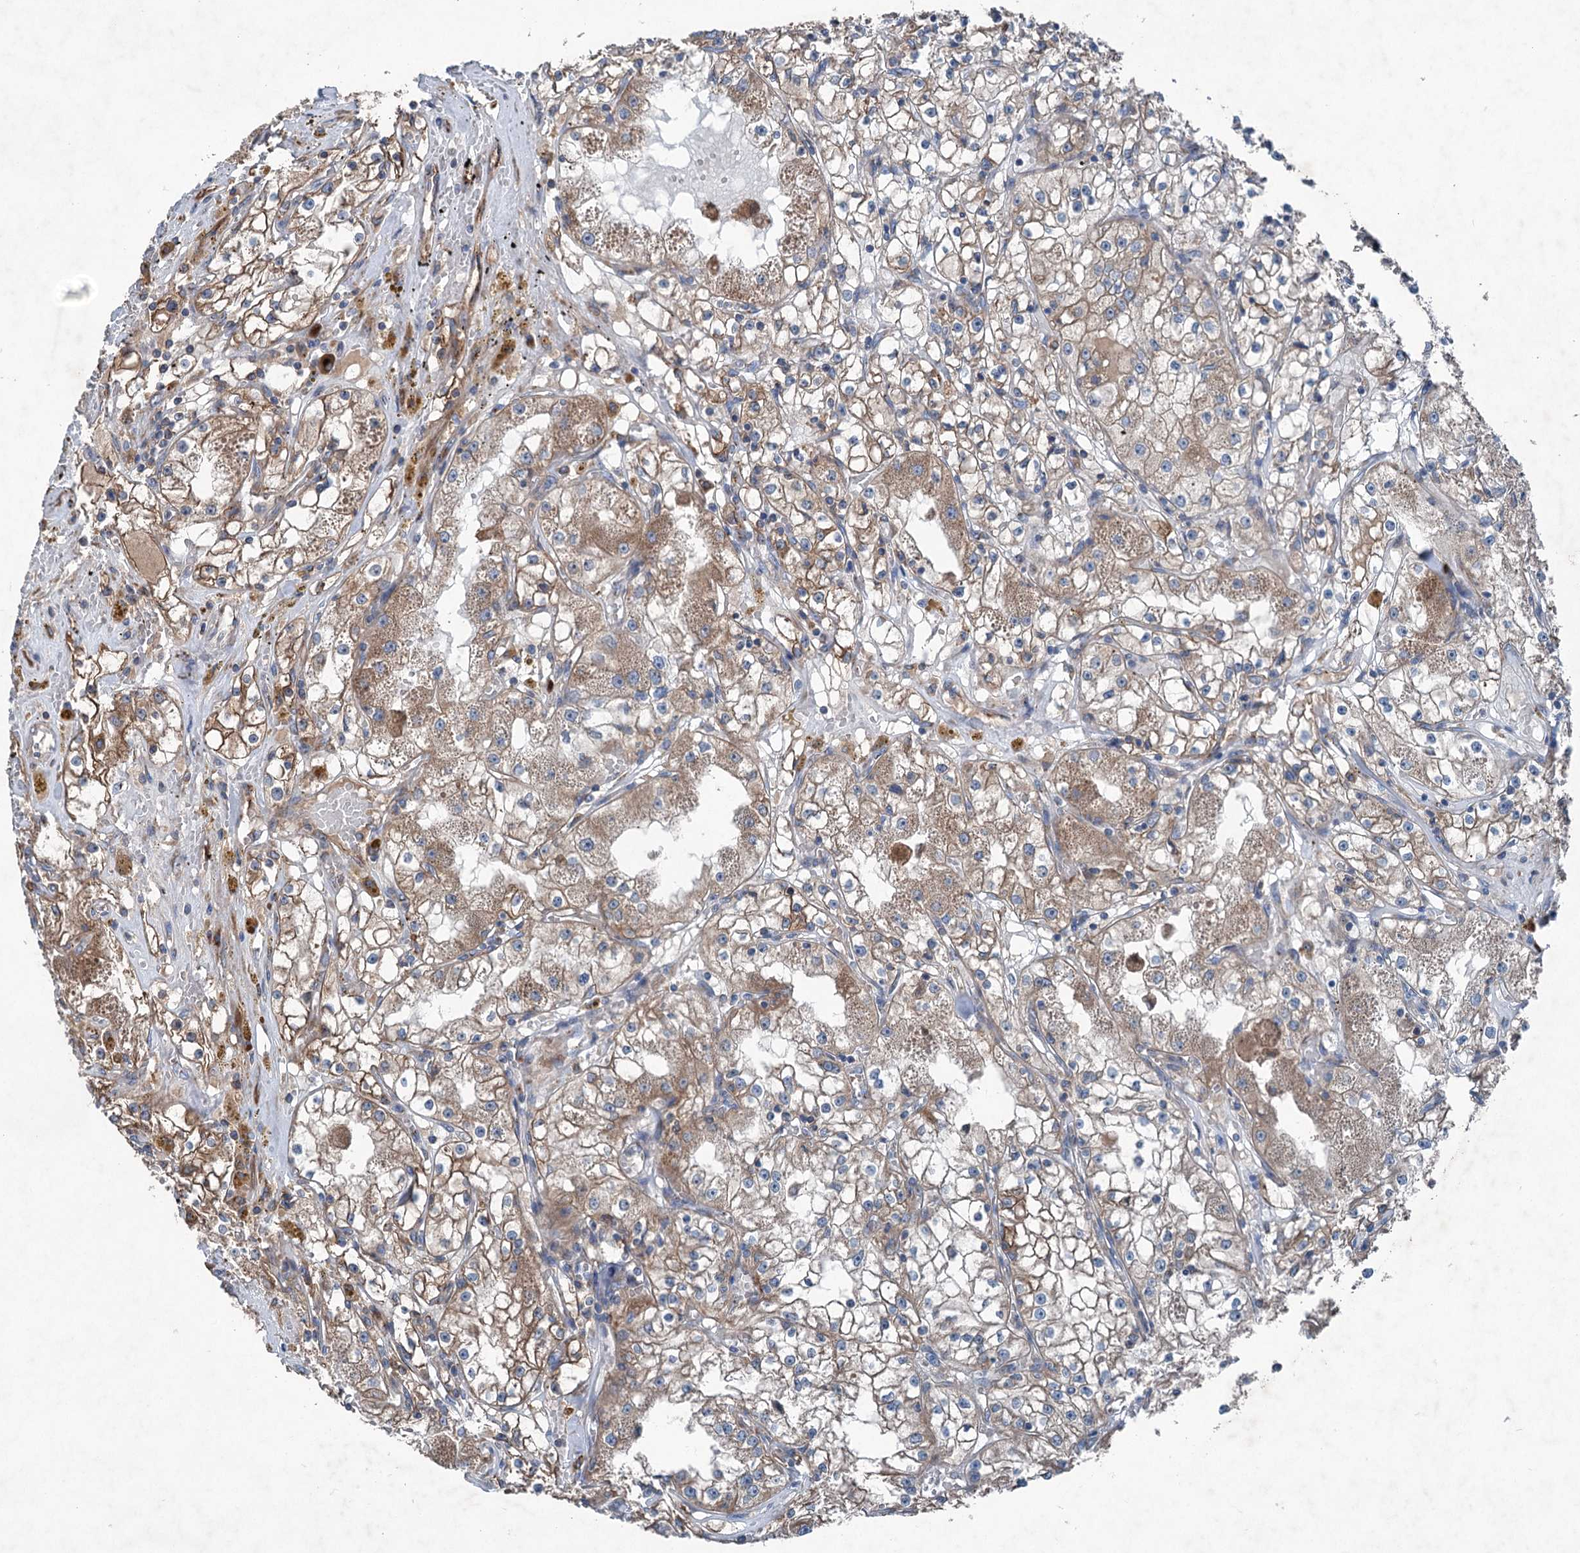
{"staining": {"intensity": "strong", "quantity": "25%-75%", "location": "cytoplasmic/membranous"}, "tissue": "renal cancer", "cell_type": "Tumor cells", "image_type": "cancer", "snomed": [{"axis": "morphology", "description": "Adenocarcinoma, NOS"}, {"axis": "topography", "description": "Kidney"}], "caption": "IHC image of neoplastic tissue: human renal adenocarcinoma stained using immunohistochemistry (IHC) displays high levels of strong protein expression localized specifically in the cytoplasmic/membranous of tumor cells, appearing as a cytoplasmic/membranous brown color.", "gene": "CALCOCO1", "patient": {"sex": "male", "age": 56}}